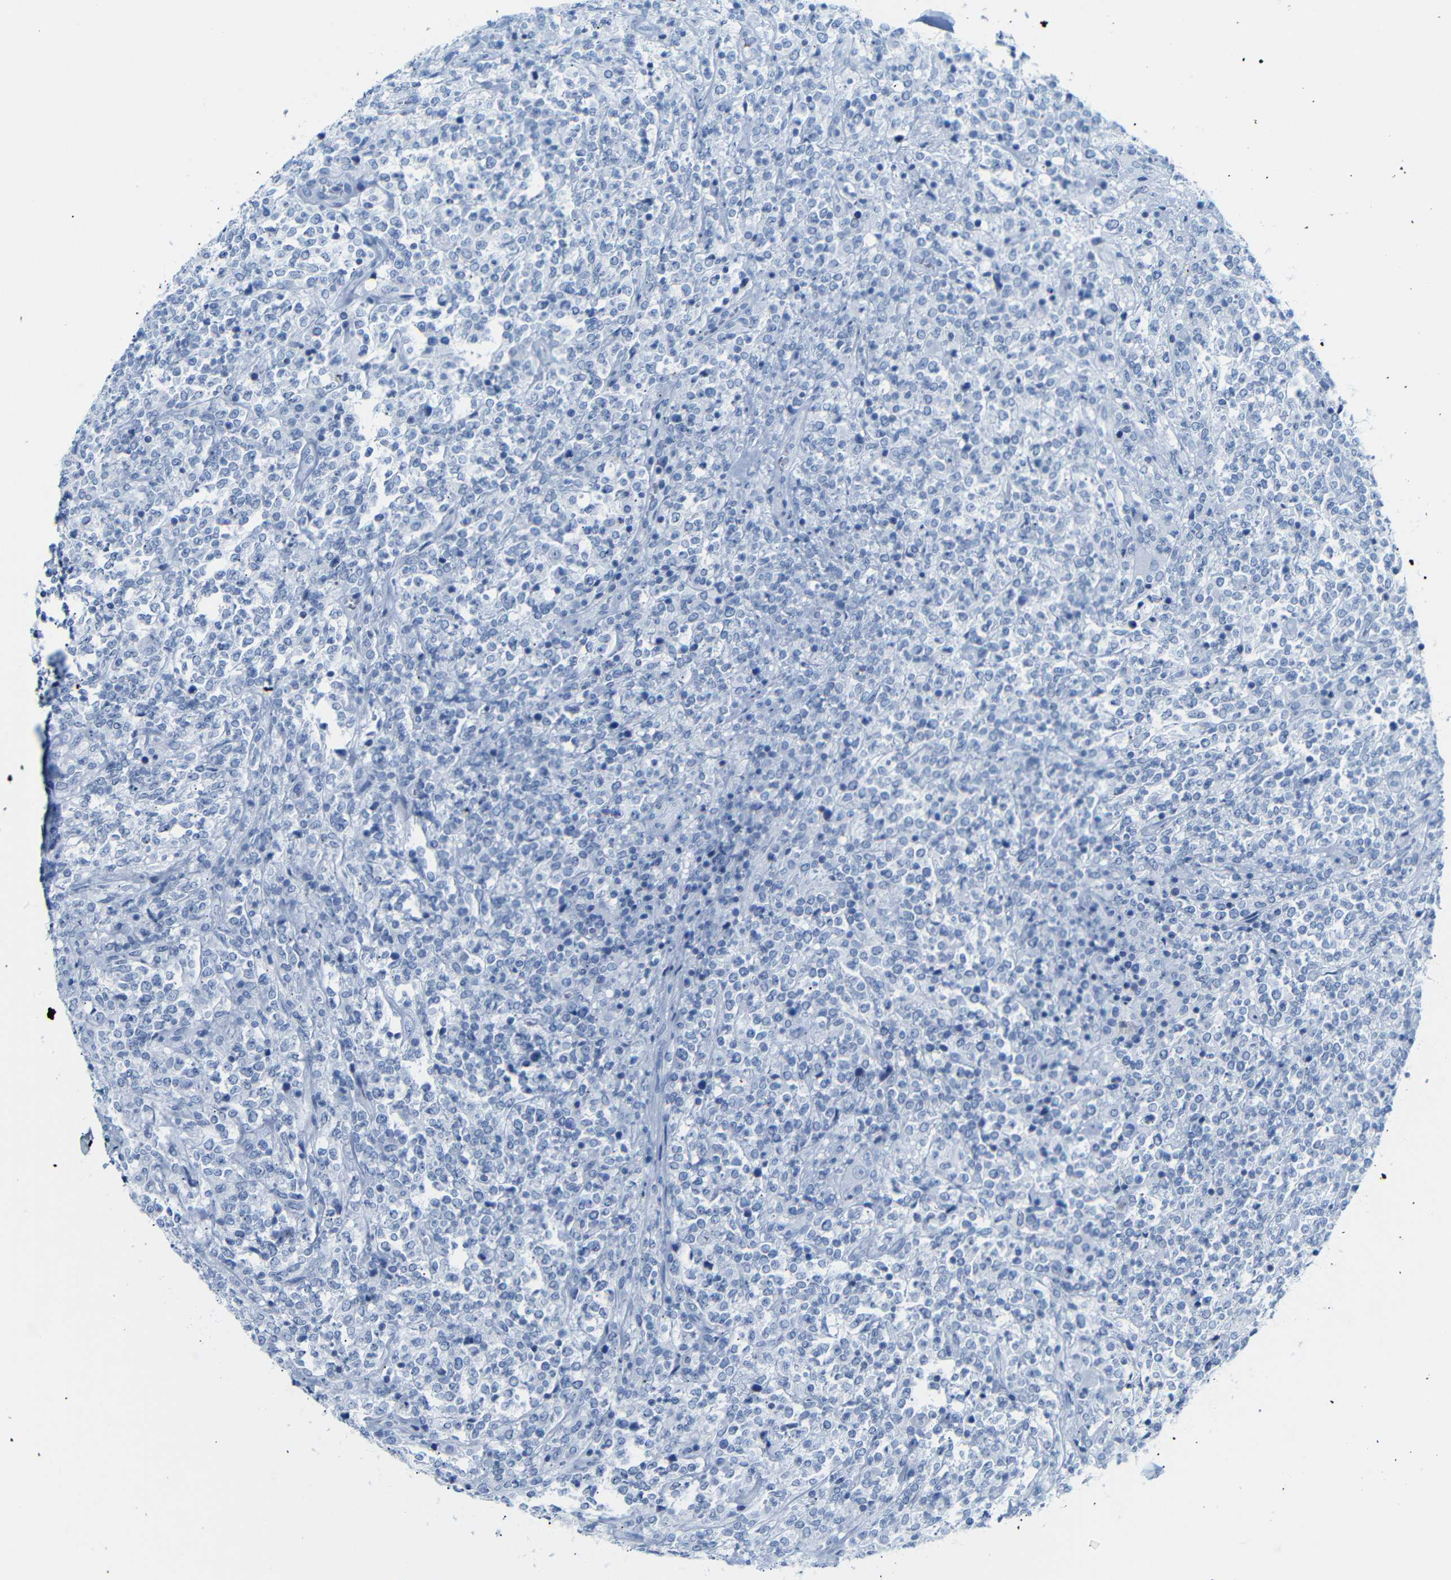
{"staining": {"intensity": "negative", "quantity": "none", "location": "none"}, "tissue": "lymphoma", "cell_type": "Tumor cells", "image_type": "cancer", "snomed": [{"axis": "morphology", "description": "Malignant lymphoma, non-Hodgkin's type, High grade"}, {"axis": "topography", "description": "Soft tissue"}], "caption": "Immunohistochemistry micrograph of lymphoma stained for a protein (brown), which reveals no staining in tumor cells. (DAB immunohistochemistry (IHC) visualized using brightfield microscopy, high magnification).", "gene": "DYNAP", "patient": {"sex": "male", "age": 18}}